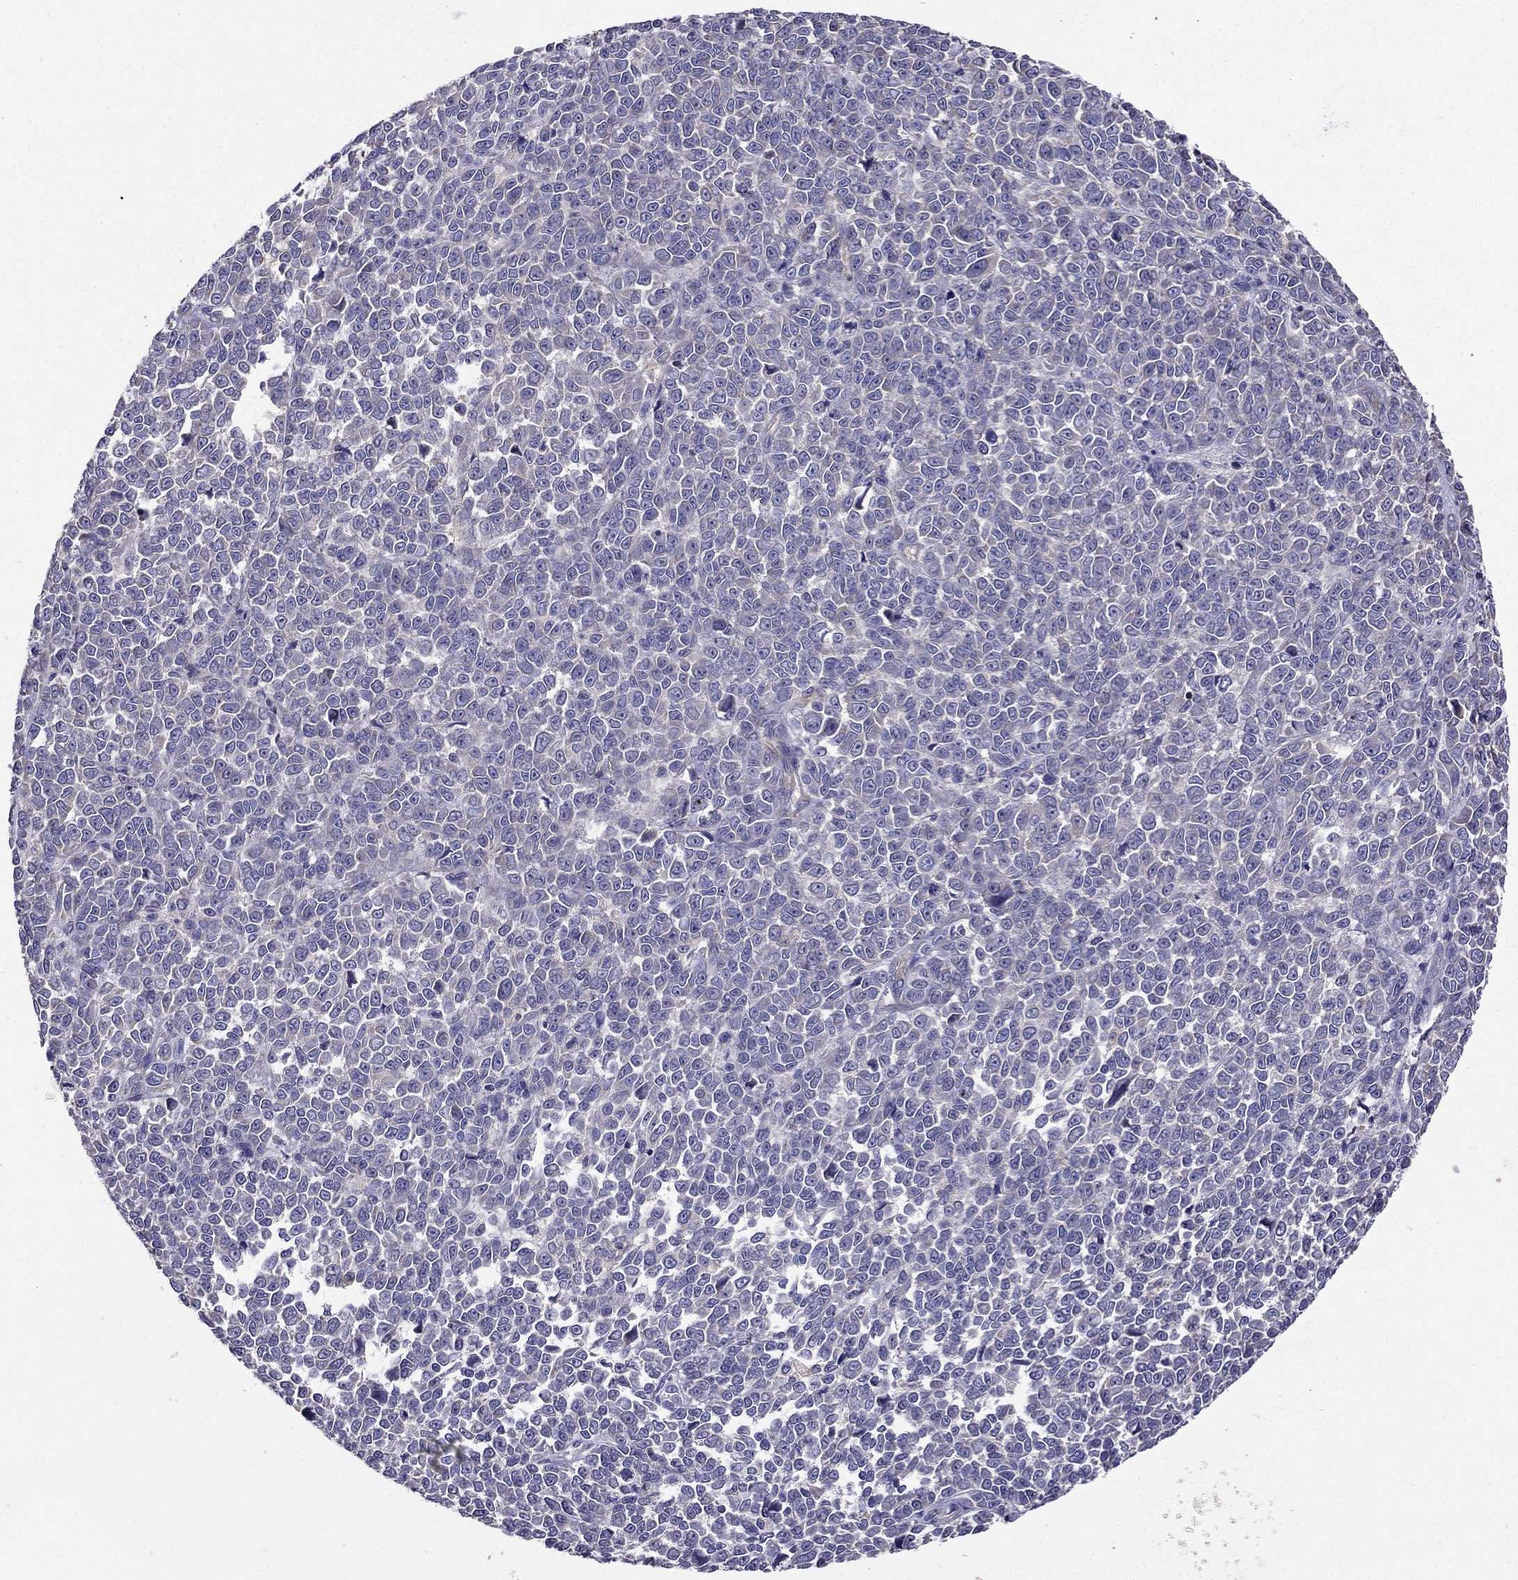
{"staining": {"intensity": "negative", "quantity": "none", "location": "none"}, "tissue": "melanoma", "cell_type": "Tumor cells", "image_type": "cancer", "snomed": [{"axis": "morphology", "description": "Malignant melanoma, NOS"}, {"axis": "topography", "description": "Skin"}], "caption": "Malignant melanoma stained for a protein using IHC shows no expression tumor cells.", "gene": "AAK1", "patient": {"sex": "female", "age": 95}}